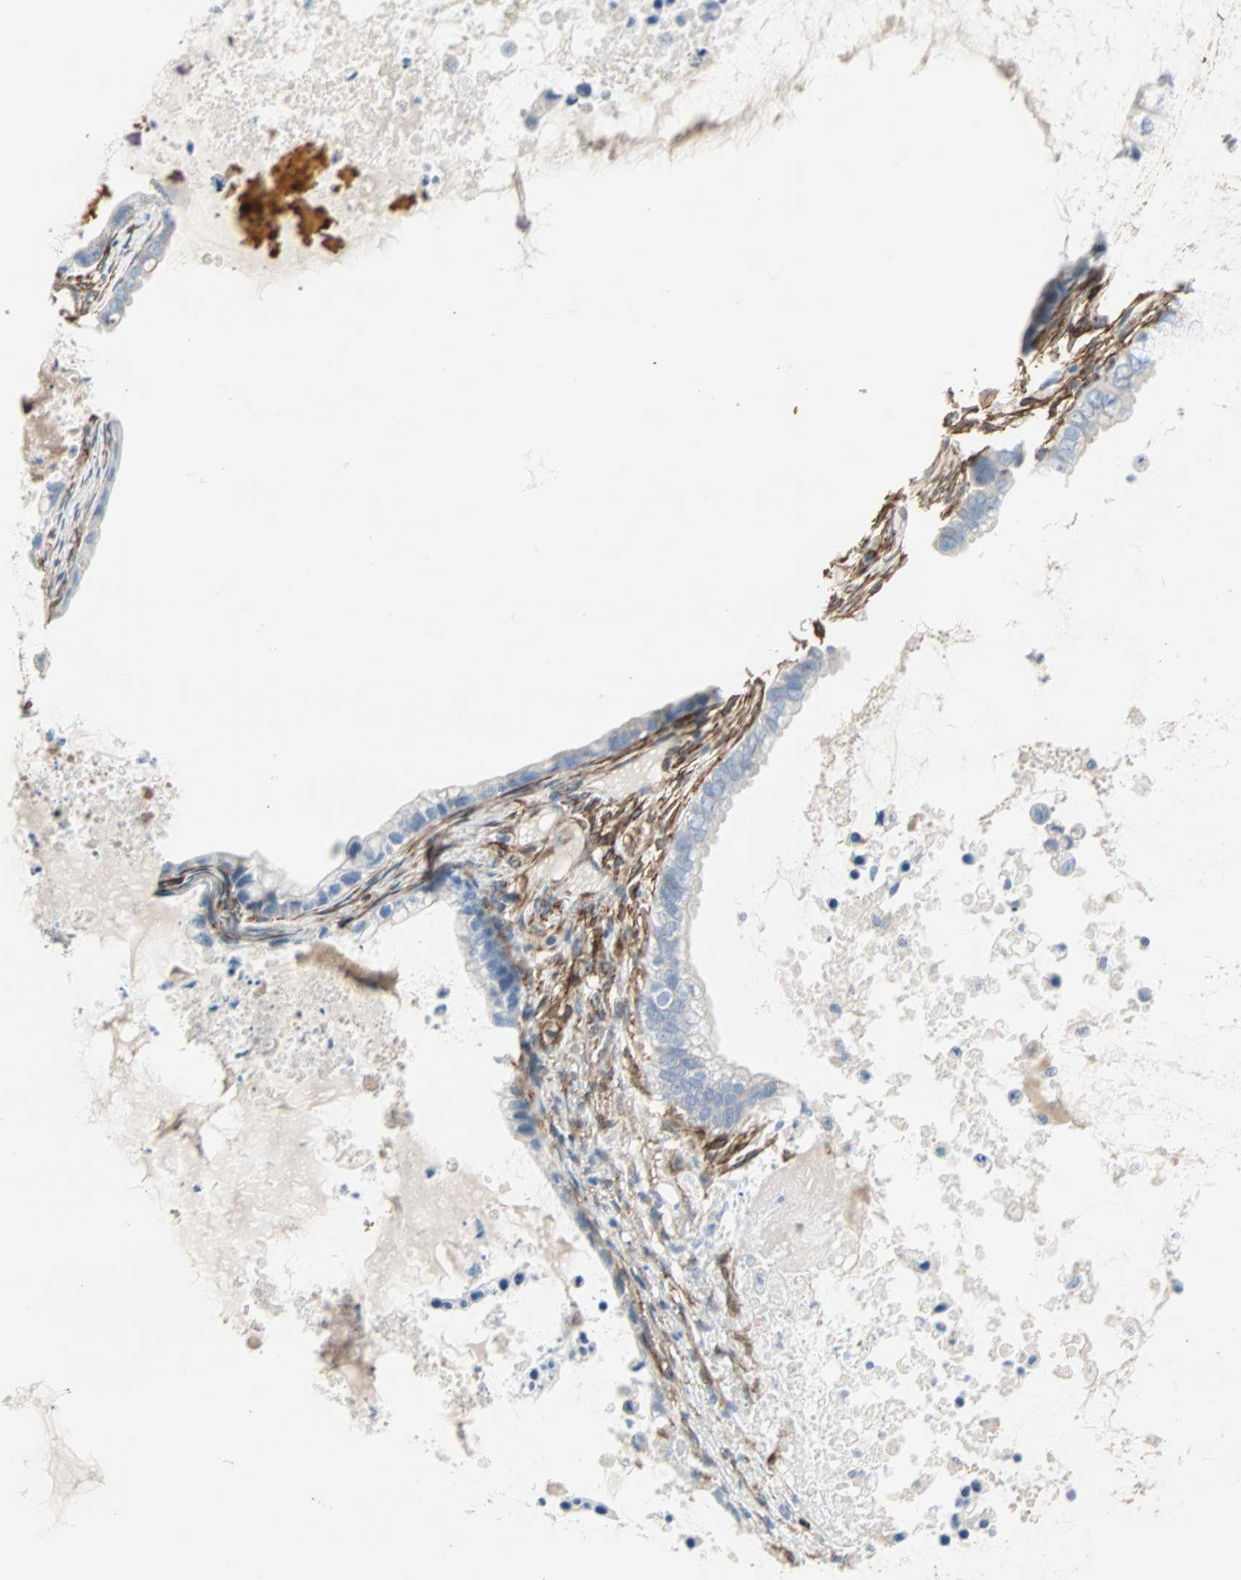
{"staining": {"intensity": "negative", "quantity": "none", "location": "none"}, "tissue": "ovarian cancer", "cell_type": "Tumor cells", "image_type": "cancer", "snomed": [{"axis": "morphology", "description": "Cystadenocarcinoma, mucinous, NOS"}, {"axis": "topography", "description": "Ovary"}], "caption": "Tumor cells are negative for protein expression in human ovarian mucinous cystadenocarcinoma.", "gene": "EPB41L2", "patient": {"sex": "female", "age": 80}}